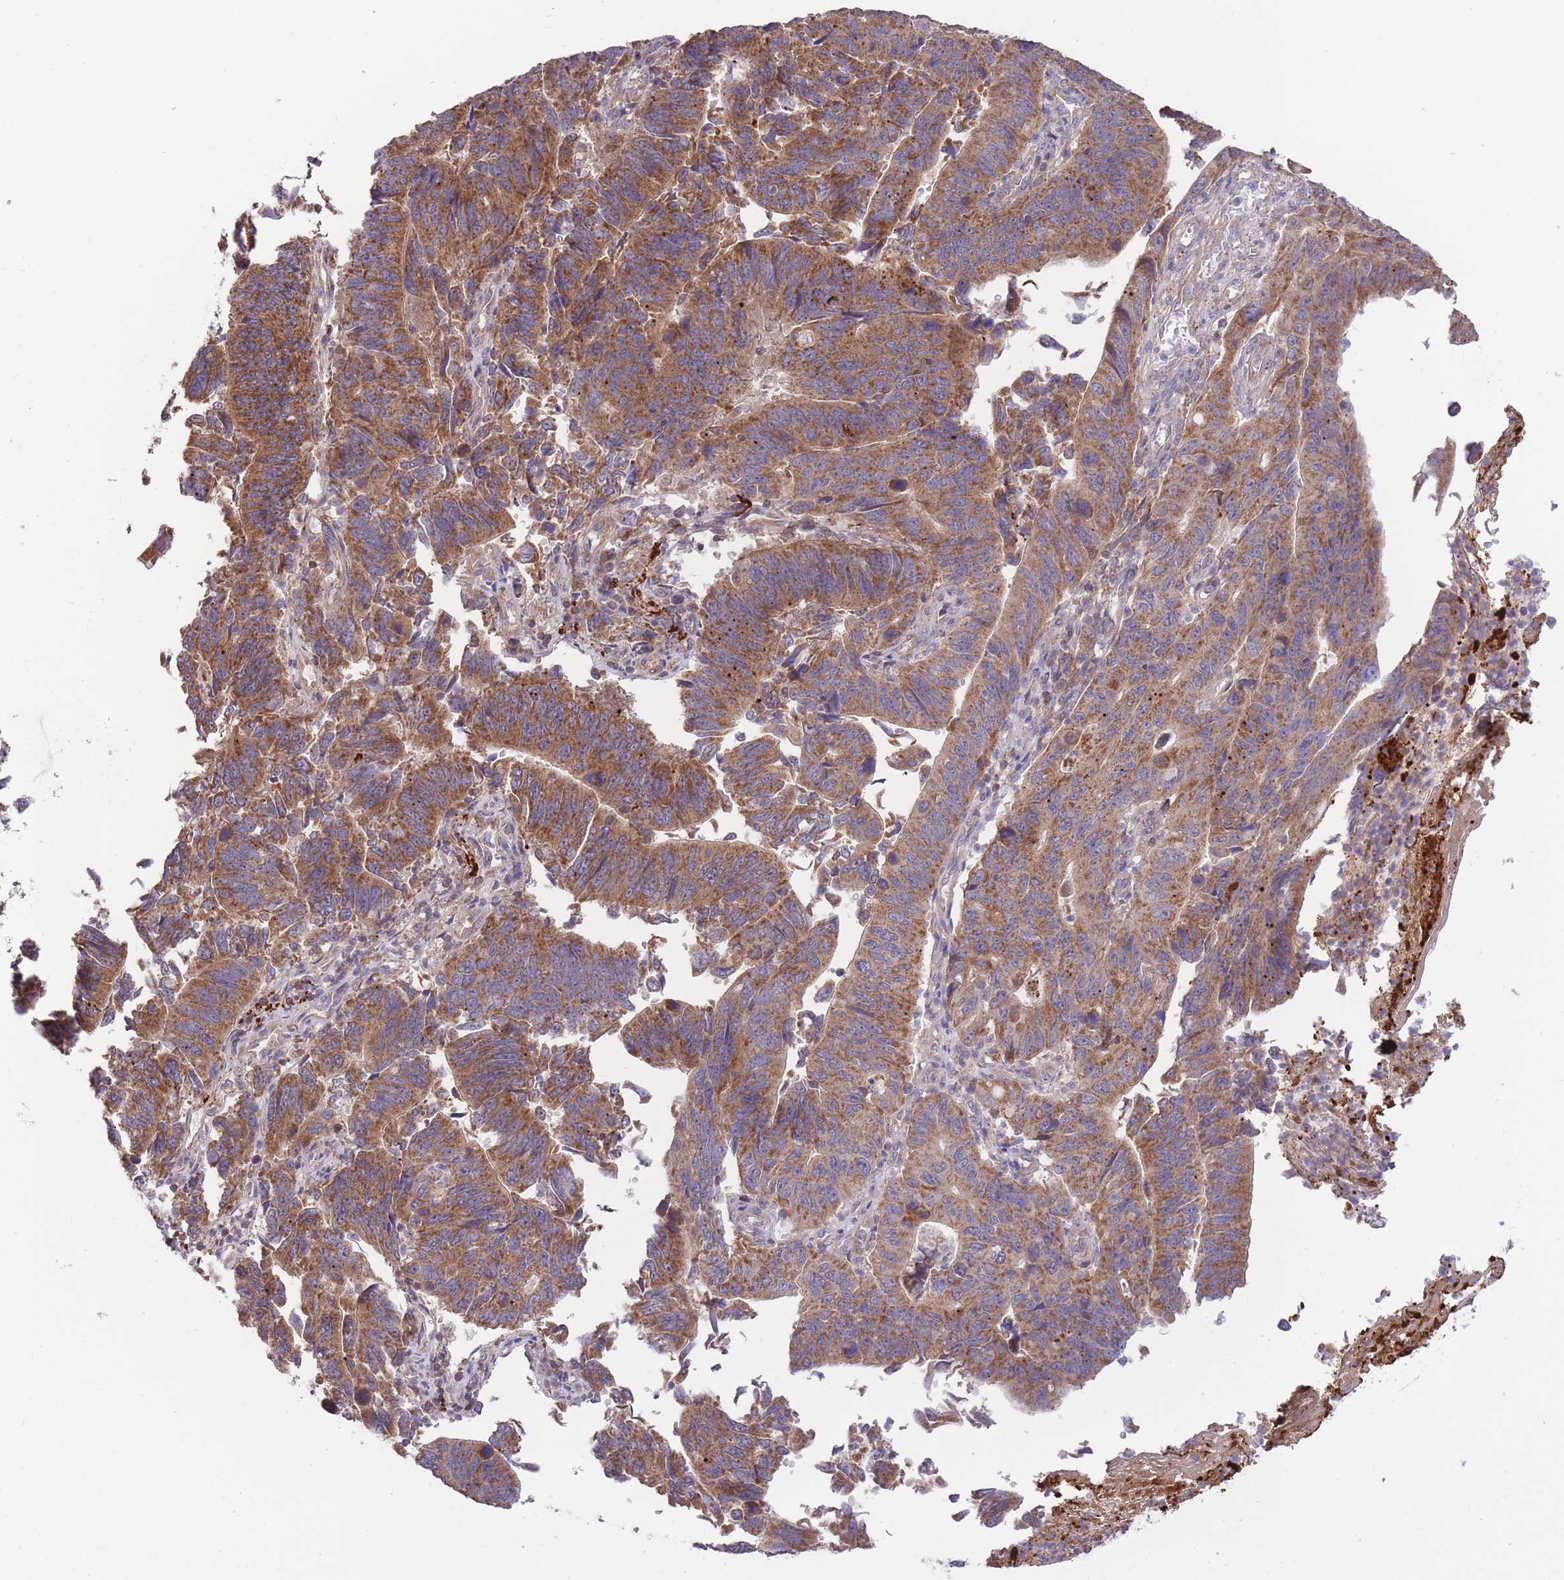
{"staining": {"intensity": "moderate", "quantity": ">75%", "location": "cytoplasmic/membranous"}, "tissue": "stomach cancer", "cell_type": "Tumor cells", "image_type": "cancer", "snomed": [{"axis": "morphology", "description": "Adenocarcinoma, NOS"}, {"axis": "topography", "description": "Stomach"}], "caption": "Protein expression by immunohistochemistry demonstrates moderate cytoplasmic/membranous positivity in approximately >75% of tumor cells in stomach cancer. (DAB = brown stain, brightfield microscopy at high magnification).", "gene": "ATP13A2", "patient": {"sex": "male", "age": 59}}